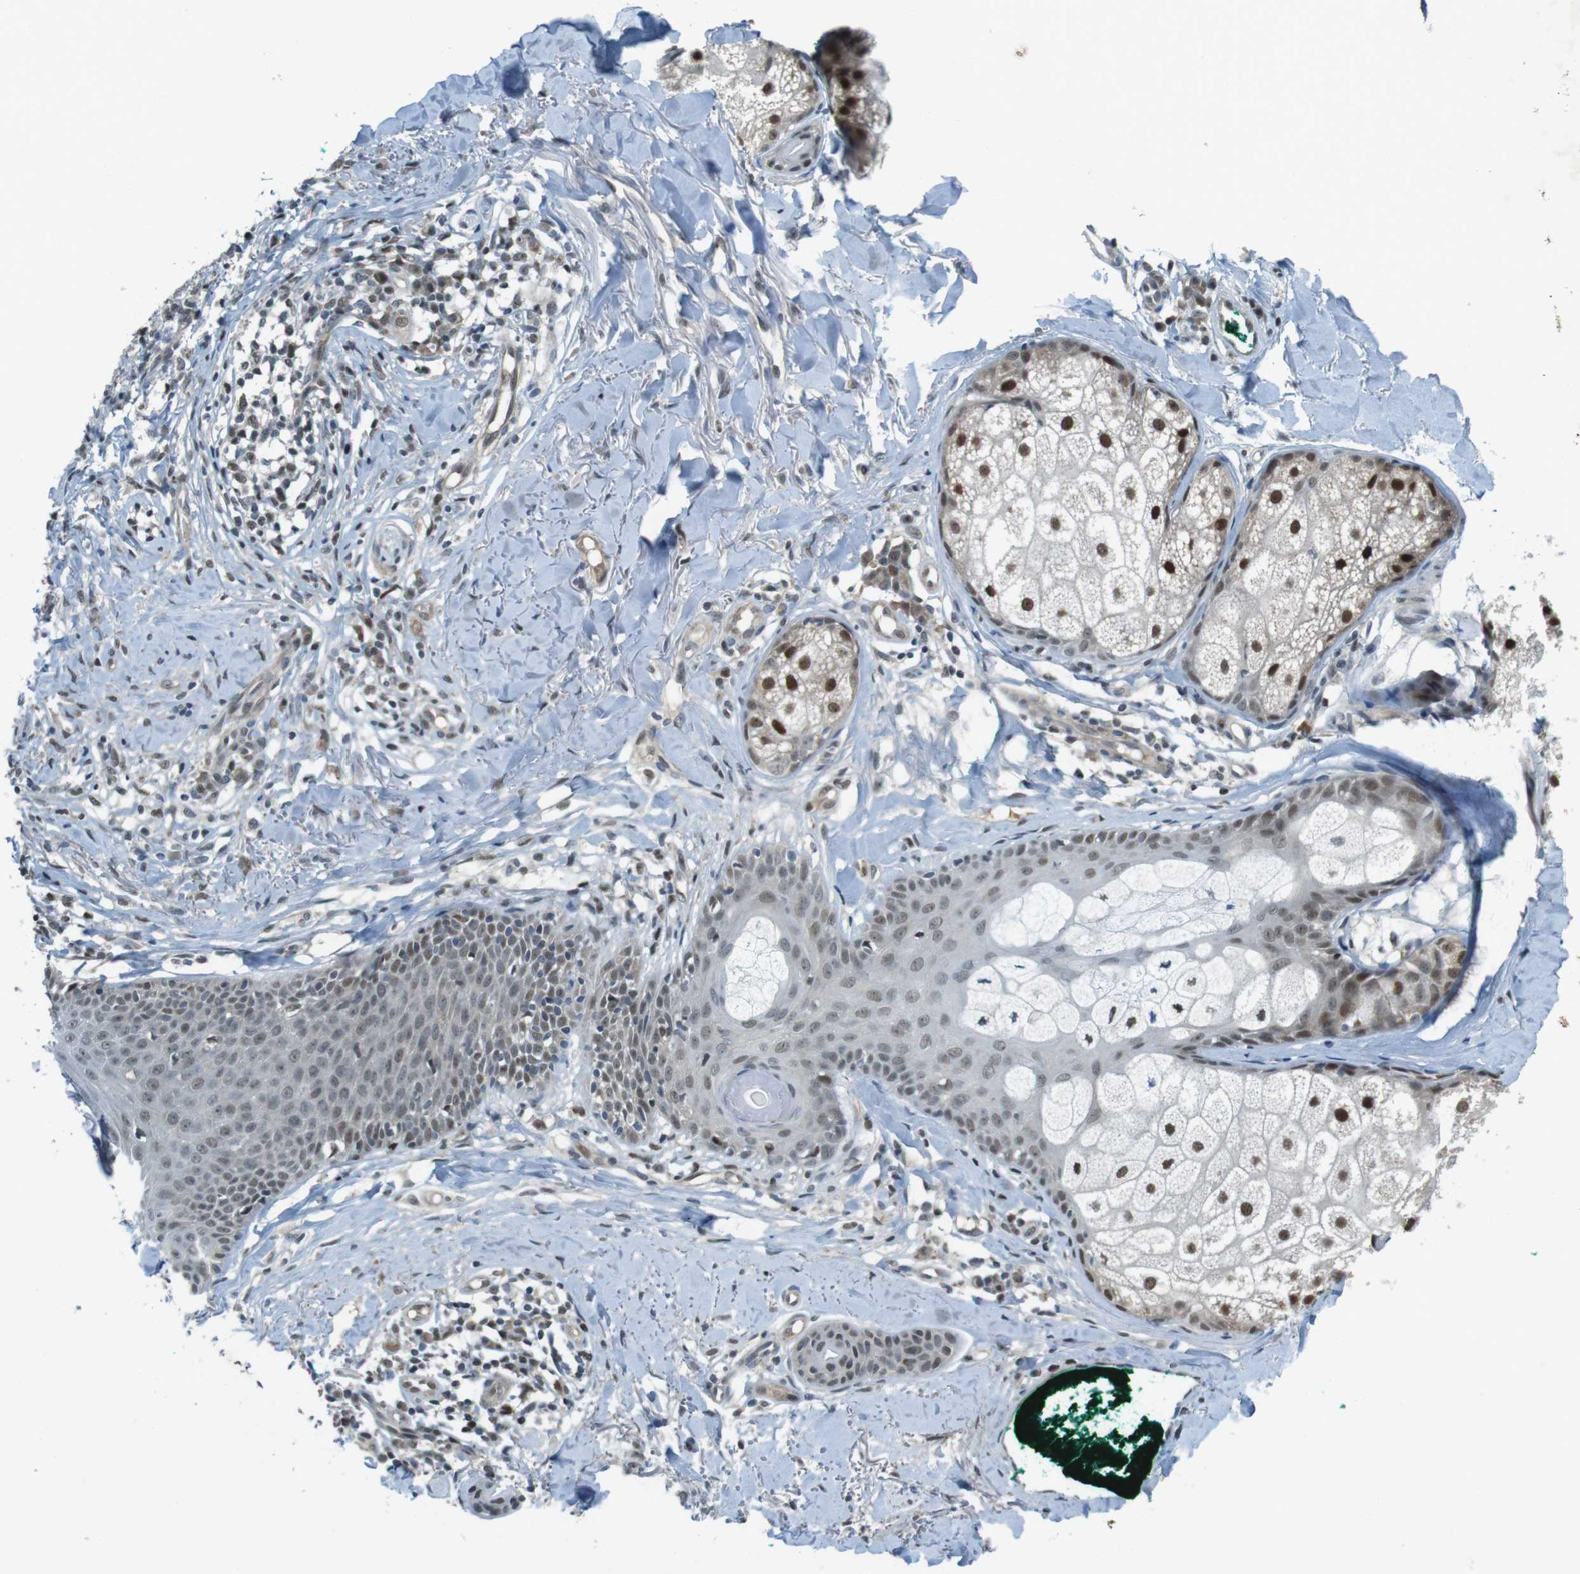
{"staining": {"intensity": "weak", "quantity": ">75%", "location": "nuclear"}, "tissue": "skin cancer", "cell_type": "Tumor cells", "image_type": "cancer", "snomed": [{"axis": "morphology", "description": "Basal cell carcinoma"}, {"axis": "topography", "description": "Skin"}], "caption": "A brown stain labels weak nuclear staining of a protein in human skin cancer tumor cells.", "gene": "MAPKAPK5", "patient": {"sex": "male", "age": 43}}